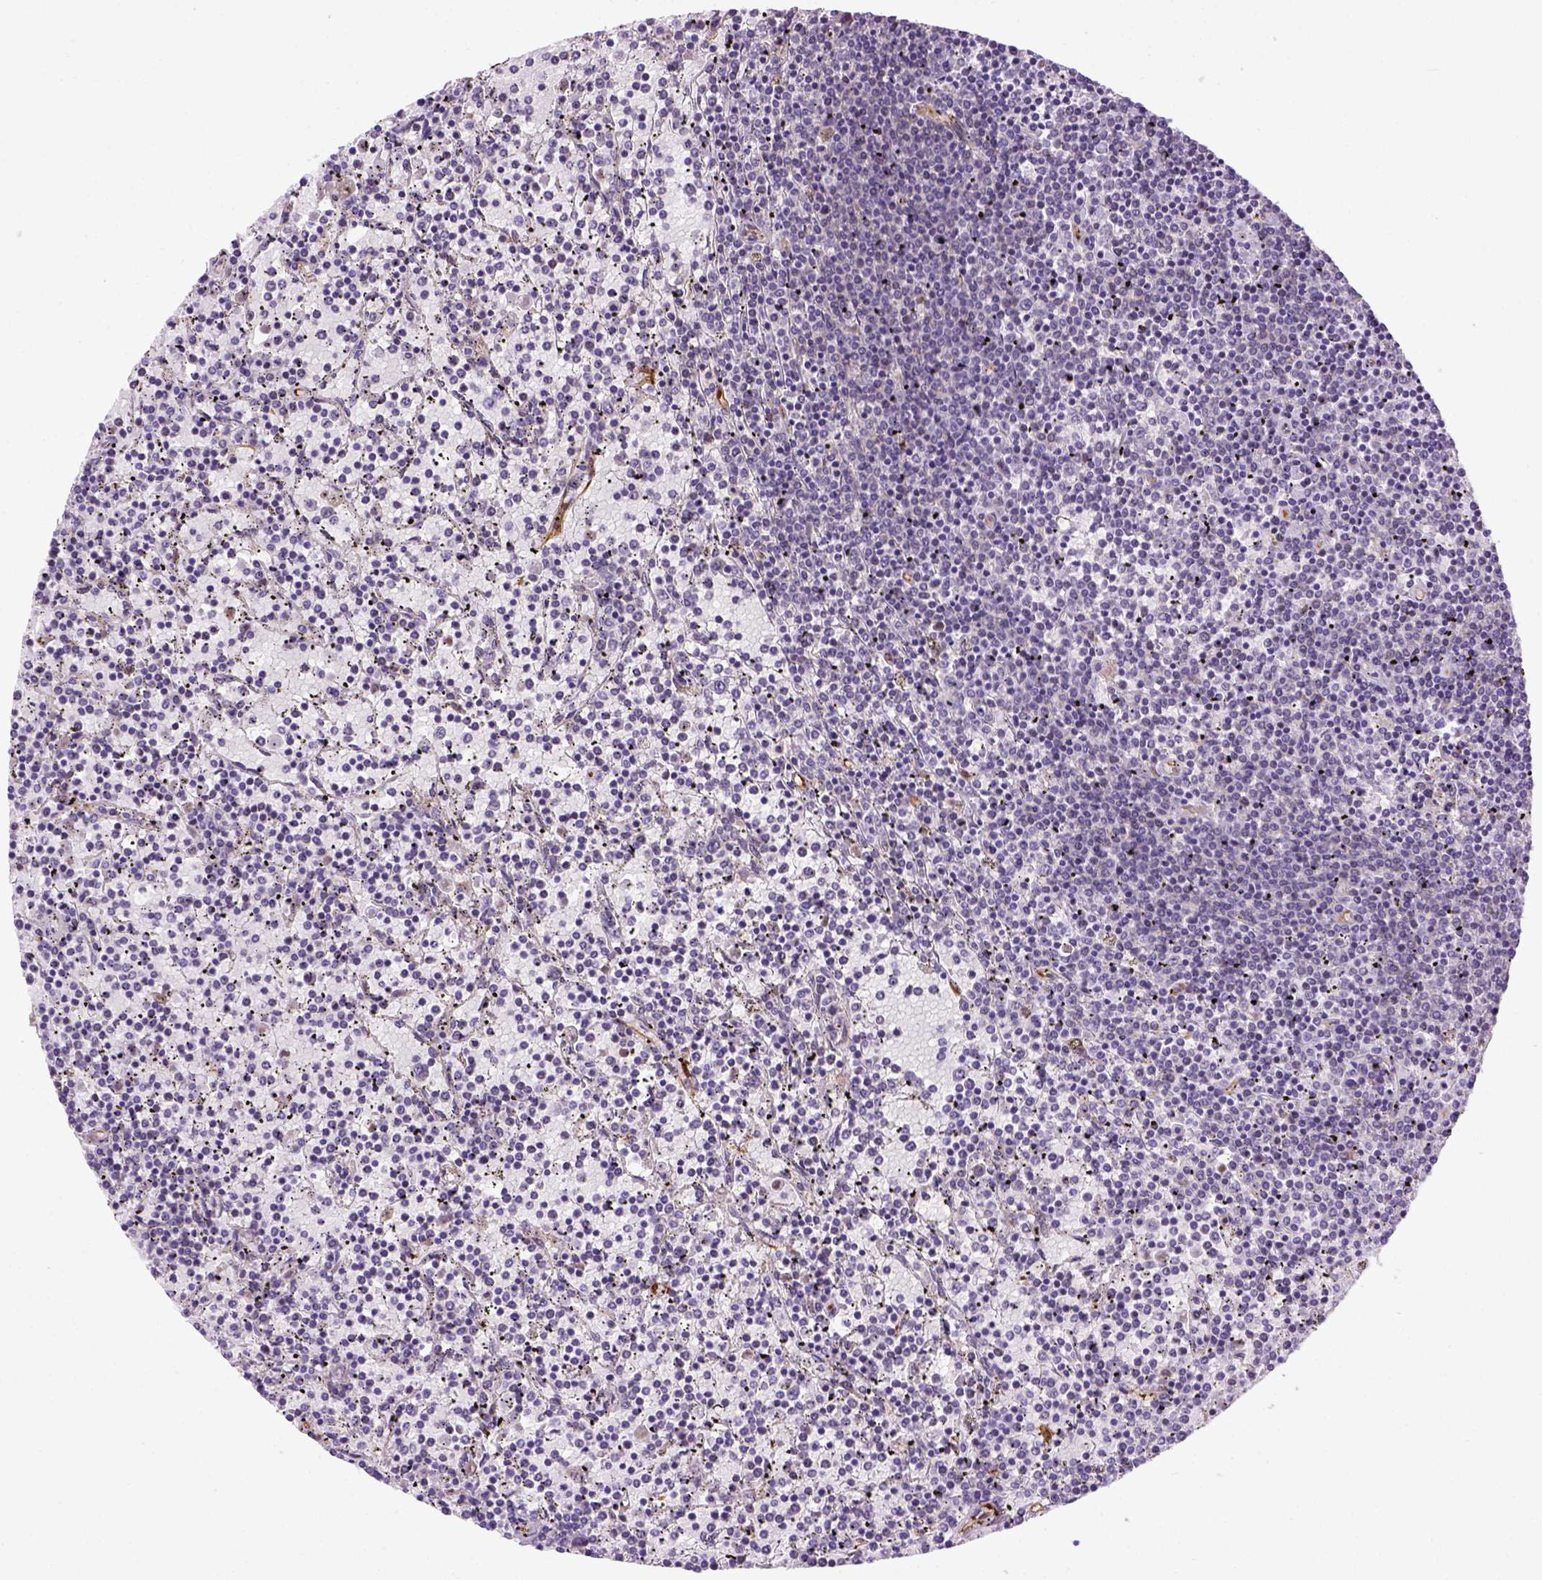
{"staining": {"intensity": "negative", "quantity": "none", "location": "none"}, "tissue": "lymphoma", "cell_type": "Tumor cells", "image_type": "cancer", "snomed": [{"axis": "morphology", "description": "Malignant lymphoma, non-Hodgkin's type, Low grade"}, {"axis": "topography", "description": "Spleen"}], "caption": "High magnification brightfield microscopy of malignant lymphoma, non-Hodgkin's type (low-grade) stained with DAB (3,3'-diaminobenzidine) (brown) and counterstained with hematoxylin (blue): tumor cells show no significant positivity.", "gene": "KAZN", "patient": {"sex": "female", "age": 77}}